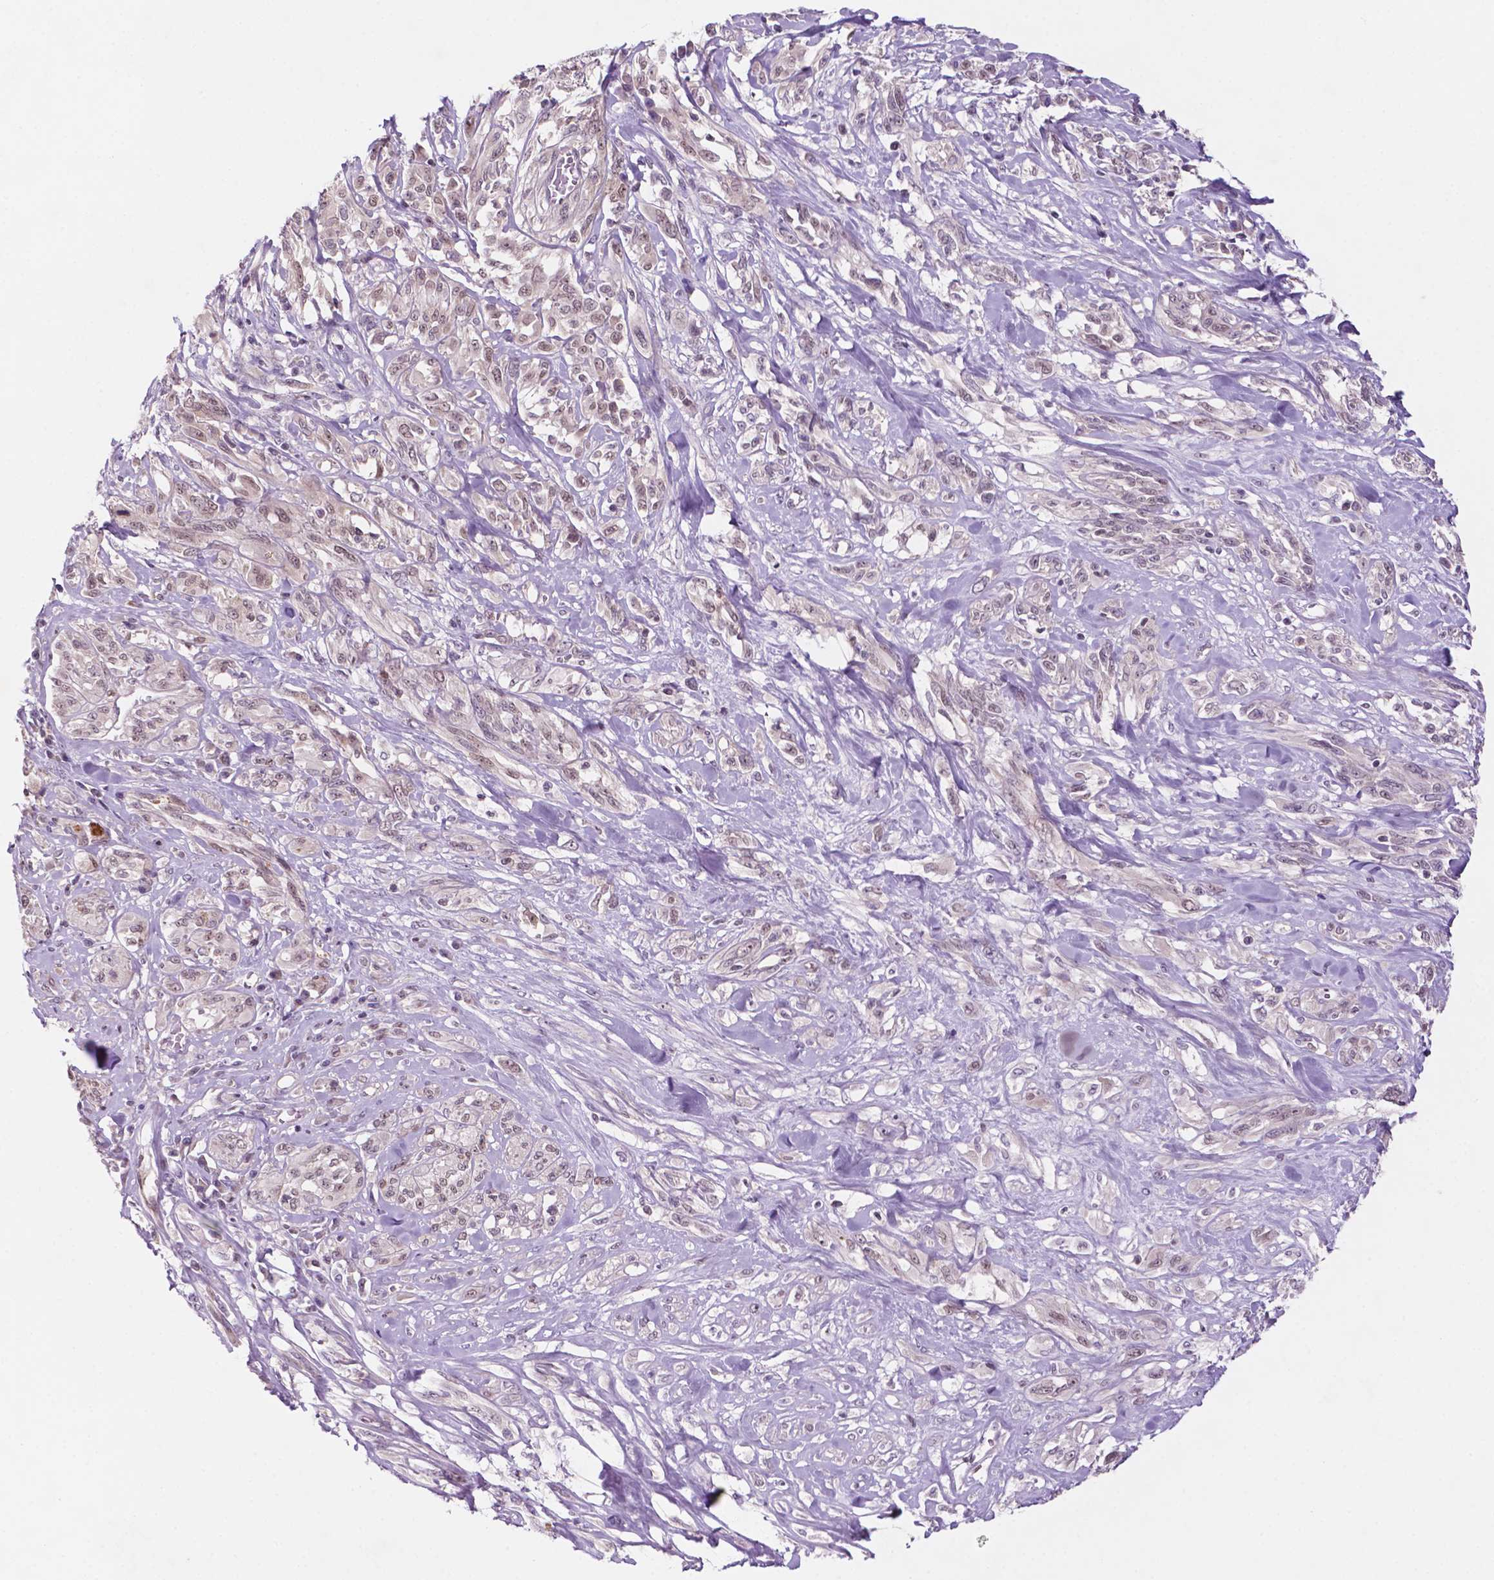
{"staining": {"intensity": "weak", "quantity": "25%-75%", "location": "nuclear"}, "tissue": "melanoma", "cell_type": "Tumor cells", "image_type": "cancer", "snomed": [{"axis": "morphology", "description": "Malignant melanoma, NOS"}, {"axis": "topography", "description": "Skin"}], "caption": "Malignant melanoma stained for a protein (brown) shows weak nuclear positive staining in approximately 25%-75% of tumor cells.", "gene": "FAM50B", "patient": {"sex": "female", "age": 91}}